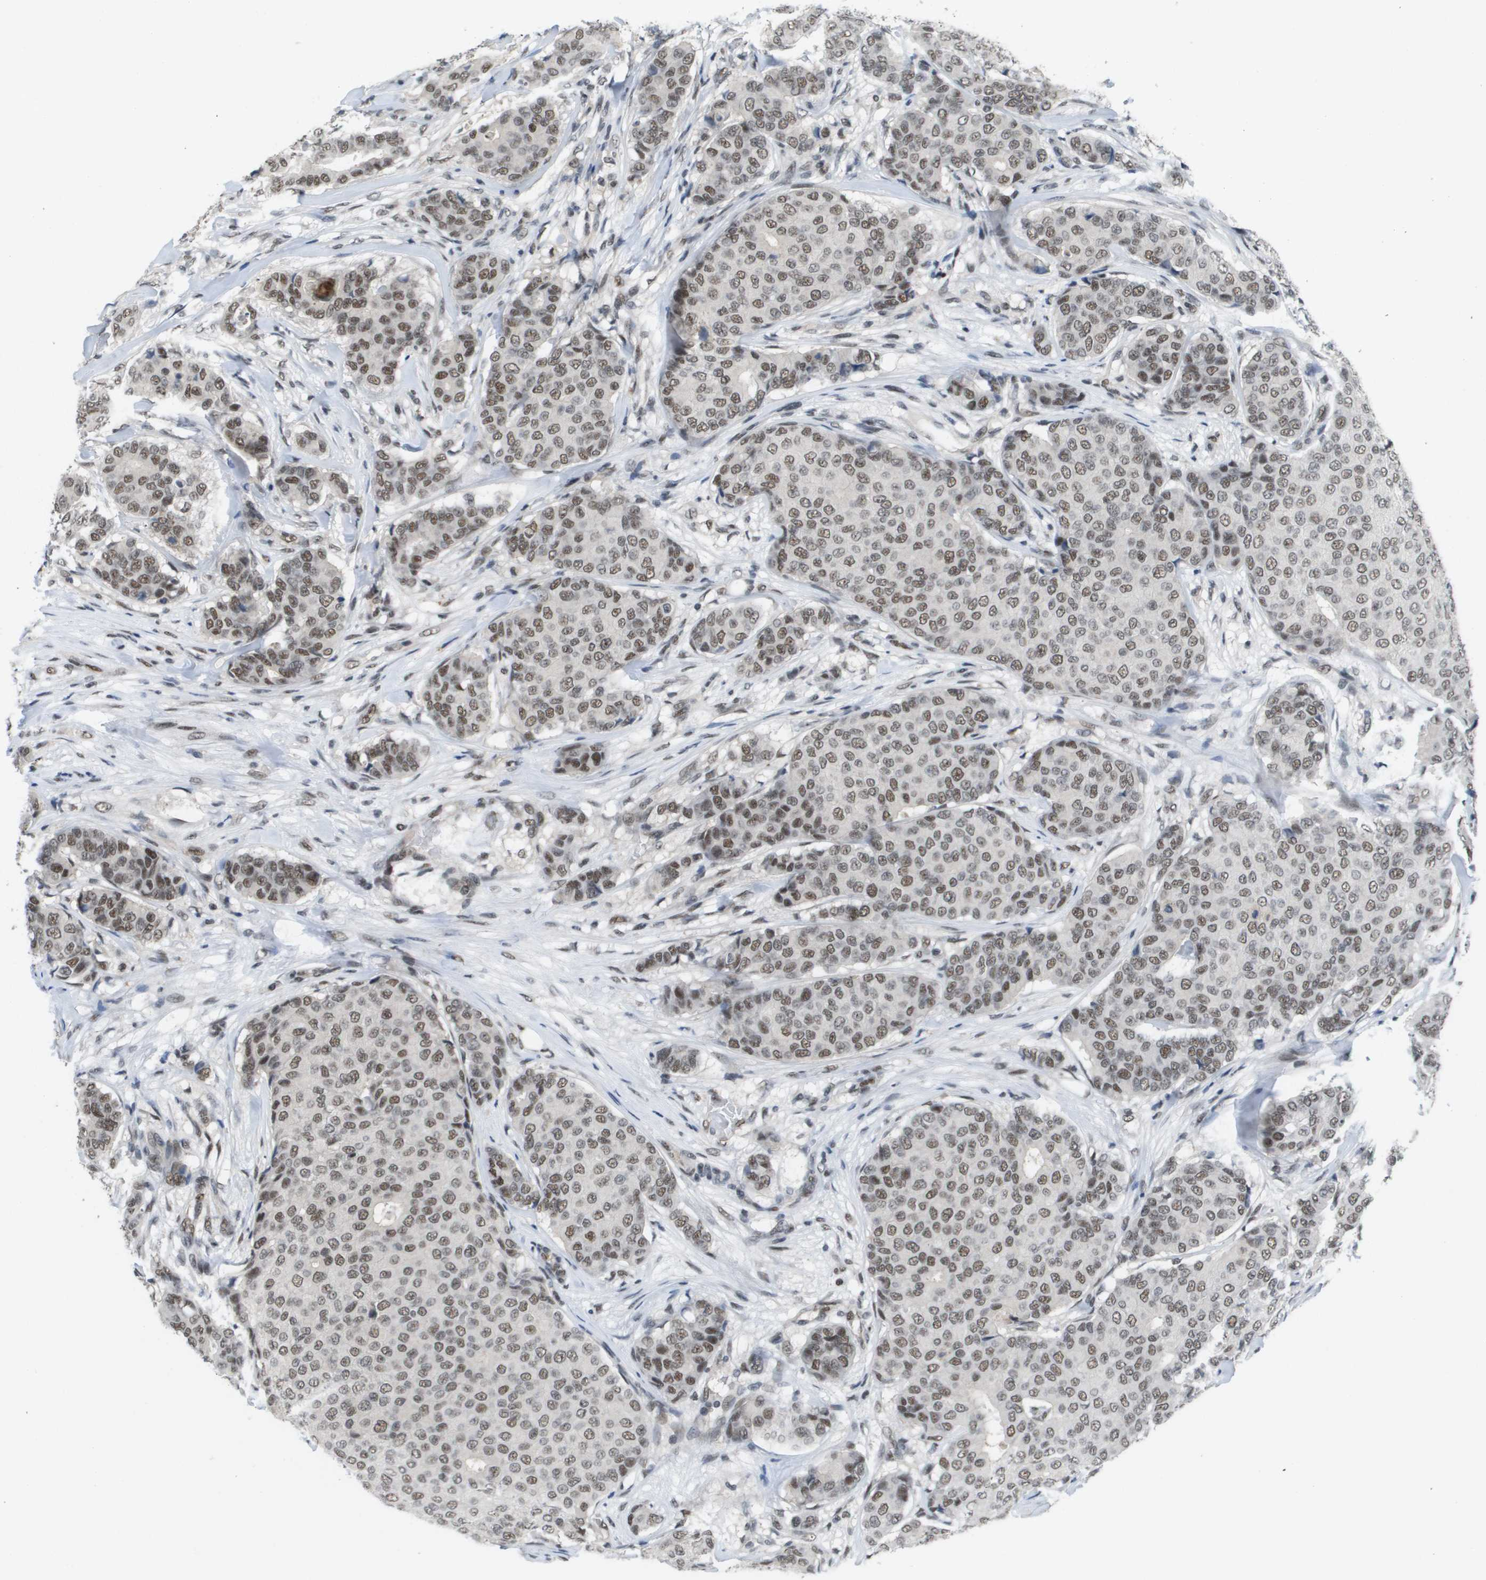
{"staining": {"intensity": "weak", "quantity": ">75%", "location": "nuclear"}, "tissue": "breast cancer", "cell_type": "Tumor cells", "image_type": "cancer", "snomed": [{"axis": "morphology", "description": "Duct carcinoma"}, {"axis": "topography", "description": "Breast"}], "caption": "There is low levels of weak nuclear staining in tumor cells of breast cancer, as demonstrated by immunohistochemical staining (brown color).", "gene": "ISY1", "patient": {"sex": "female", "age": 75}}